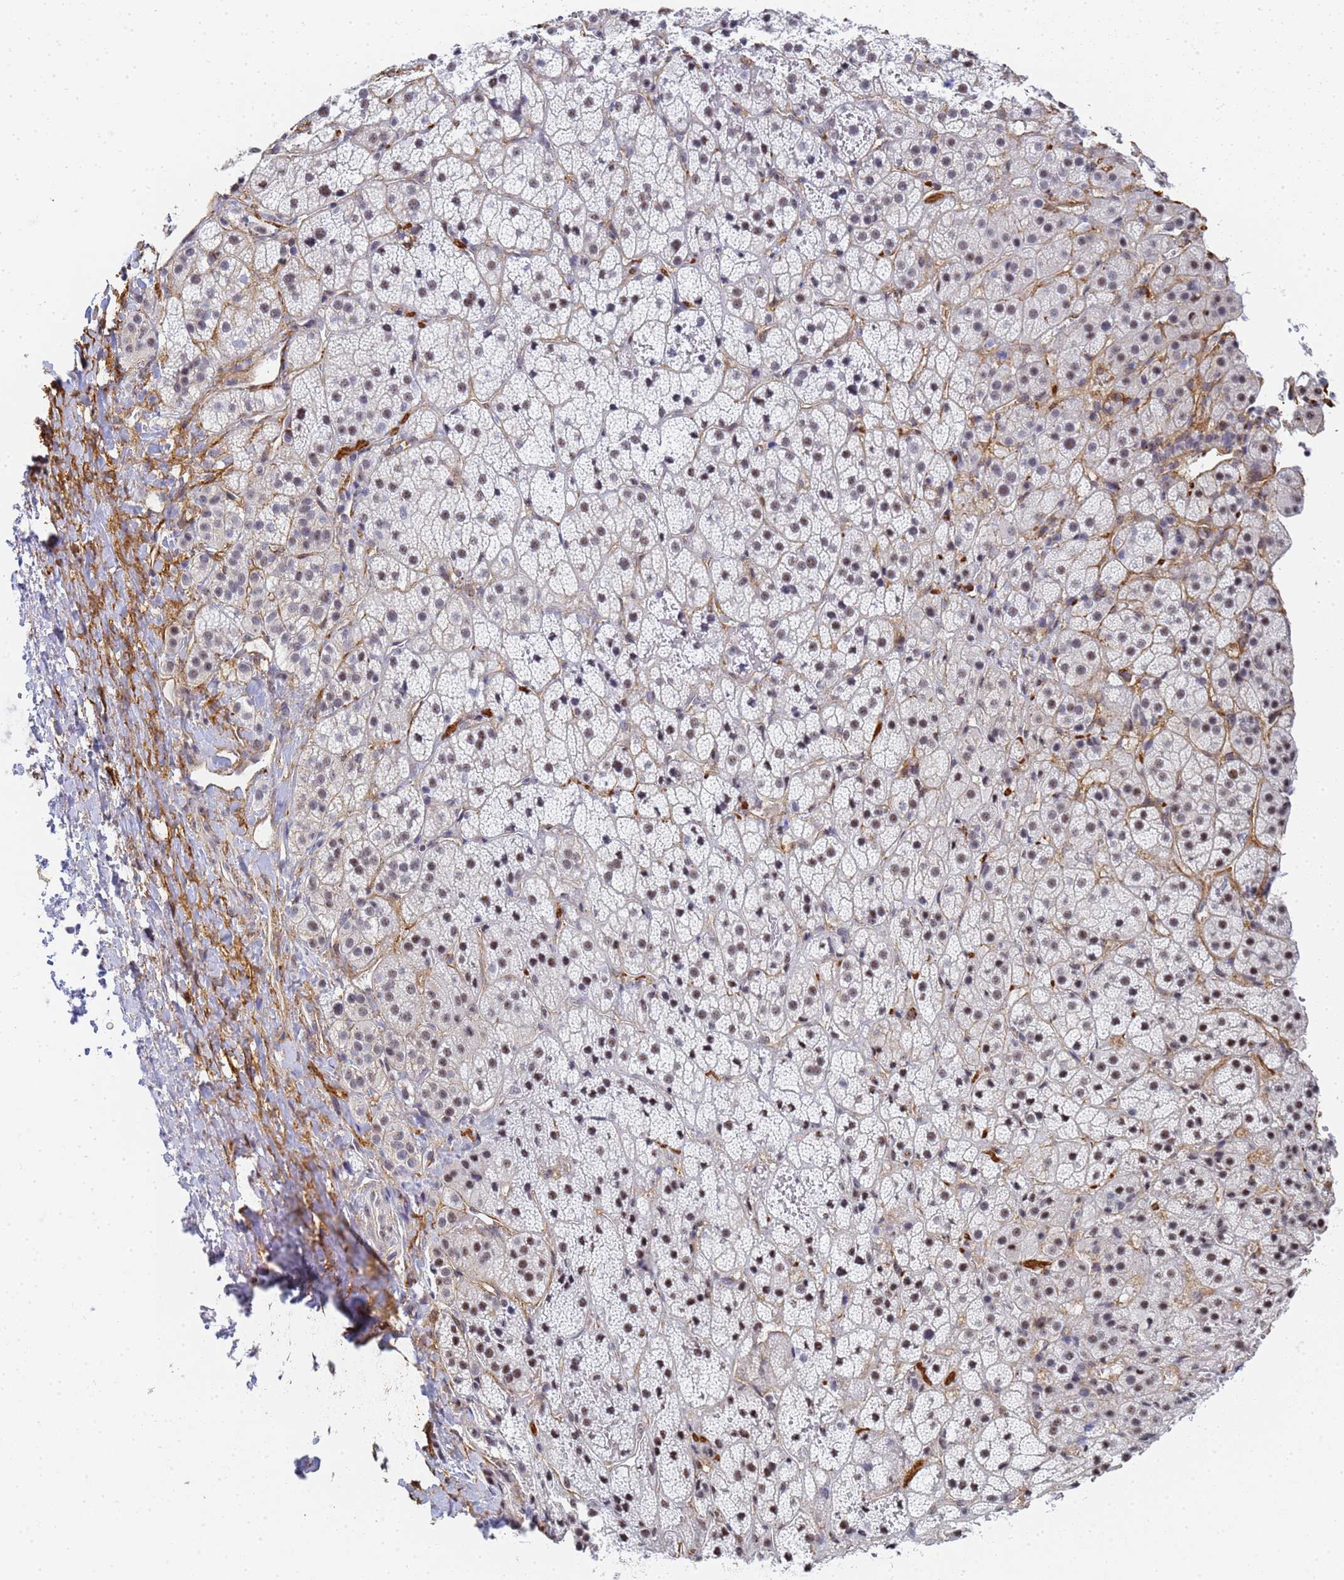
{"staining": {"intensity": "weak", "quantity": "25%-75%", "location": "nuclear"}, "tissue": "adrenal gland", "cell_type": "Glandular cells", "image_type": "normal", "snomed": [{"axis": "morphology", "description": "Normal tissue, NOS"}, {"axis": "topography", "description": "Adrenal gland"}], "caption": "Immunohistochemical staining of benign adrenal gland reveals low levels of weak nuclear expression in about 25%-75% of glandular cells. Nuclei are stained in blue.", "gene": "PRRT4", "patient": {"sex": "female", "age": 70}}